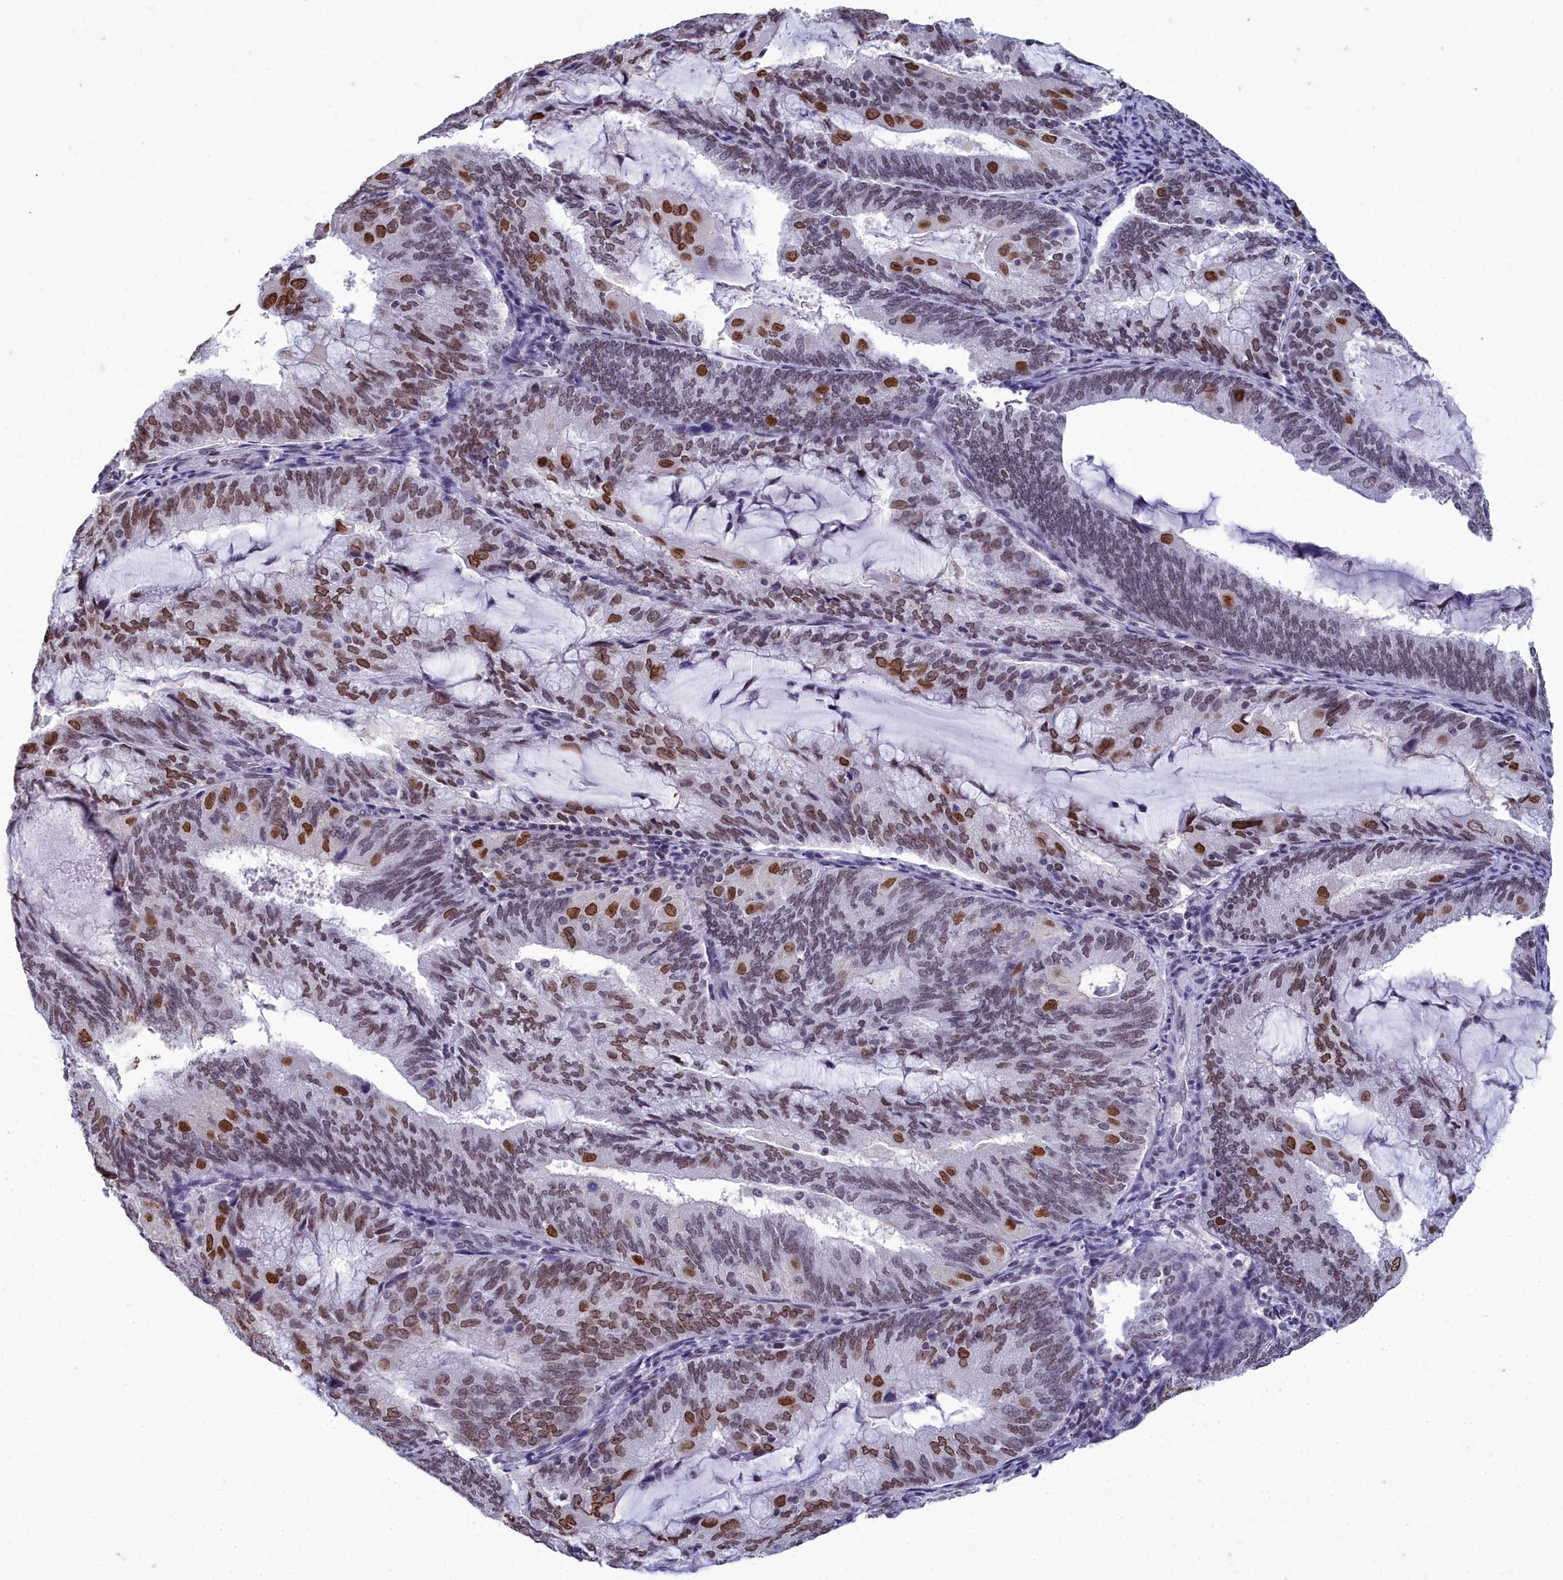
{"staining": {"intensity": "moderate", "quantity": "25%-75%", "location": "nuclear"}, "tissue": "endometrial cancer", "cell_type": "Tumor cells", "image_type": "cancer", "snomed": [{"axis": "morphology", "description": "Adenocarcinoma, NOS"}, {"axis": "topography", "description": "Endometrium"}], "caption": "Endometrial cancer (adenocarcinoma) stained with a brown dye demonstrates moderate nuclear positive positivity in about 25%-75% of tumor cells.", "gene": "CCDC97", "patient": {"sex": "female", "age": 81}}